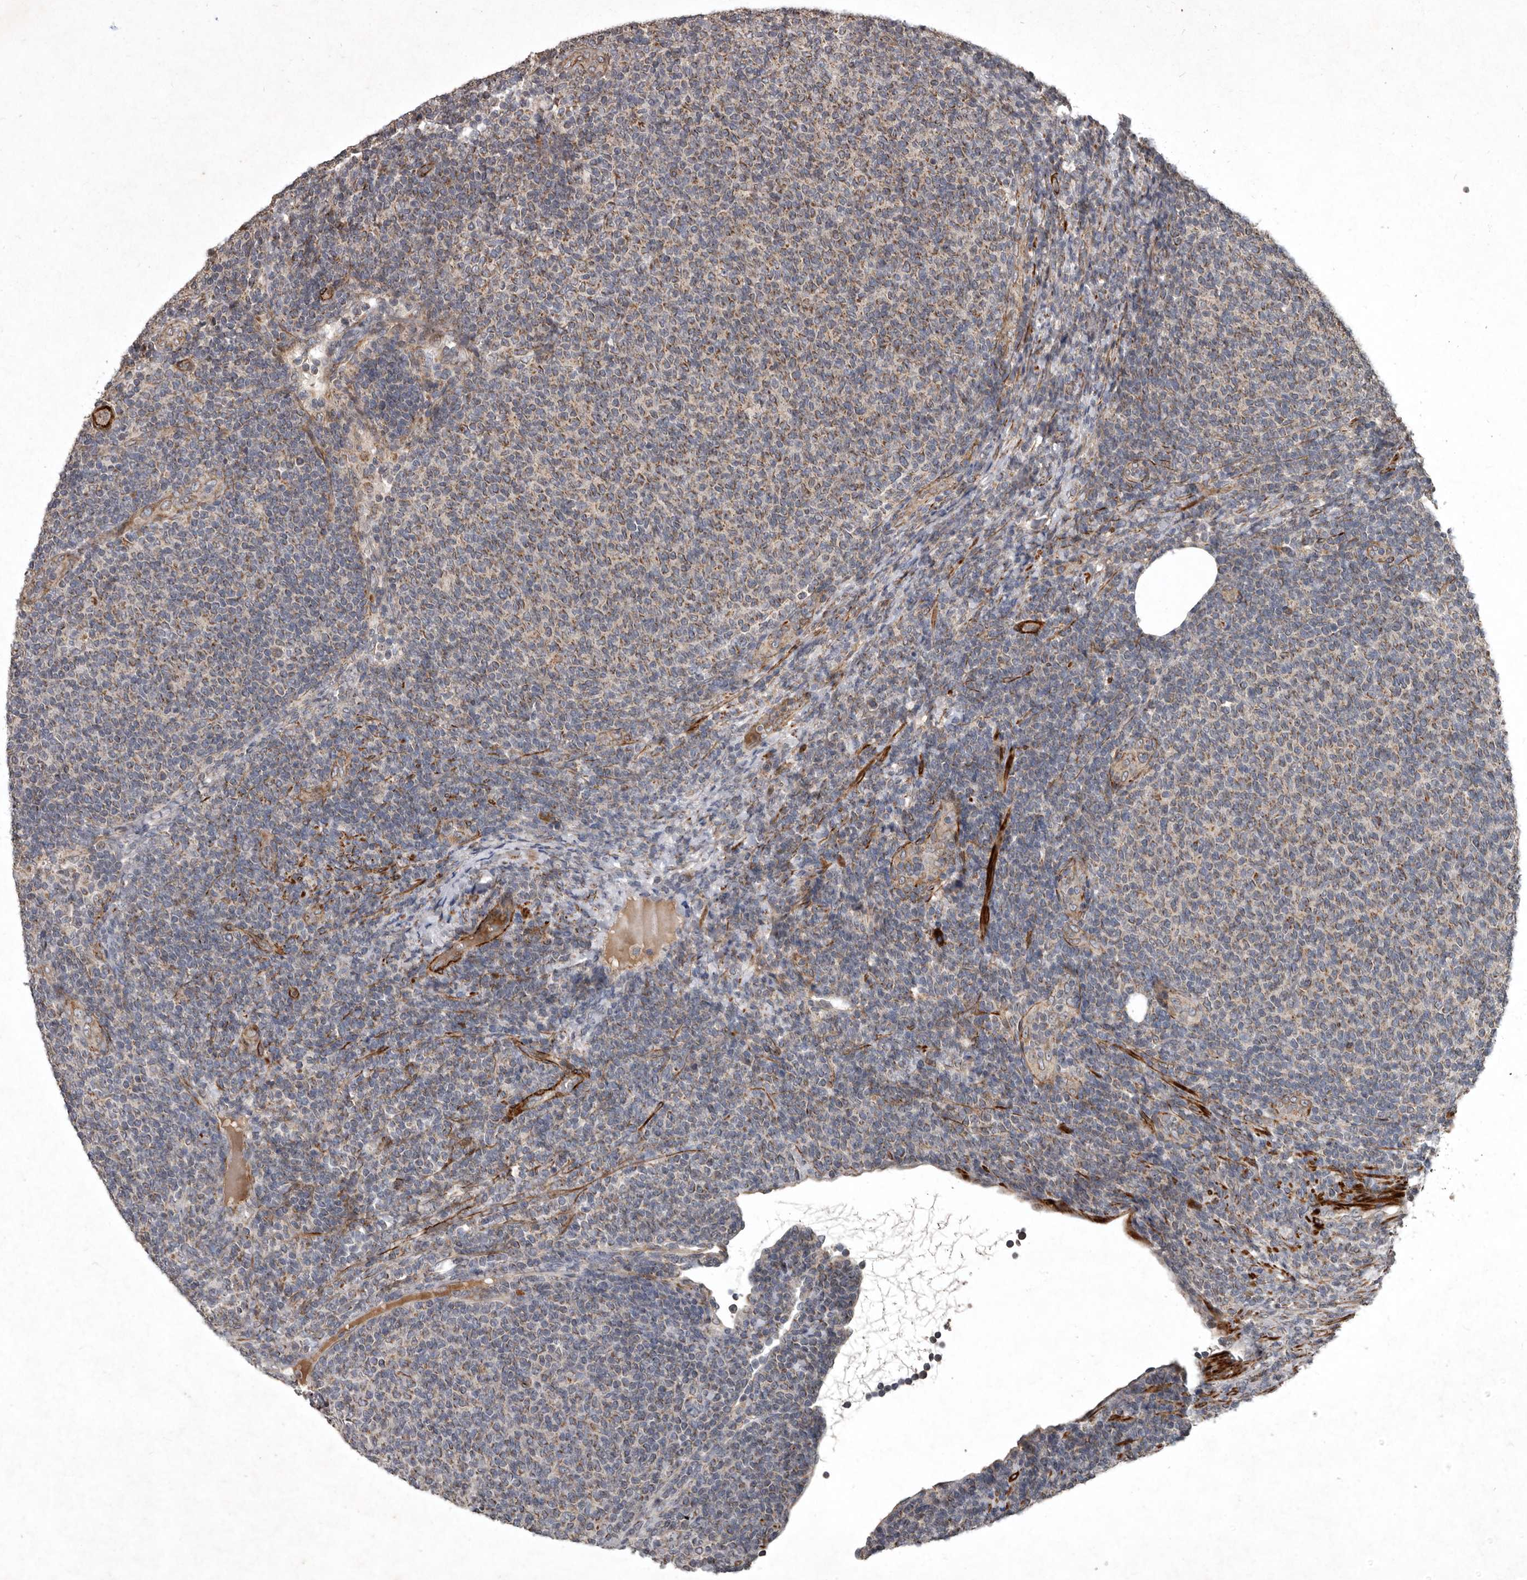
{"staining": {"intensity": "weak", "quantity": "<25%", "location": "cytoplasmic/membranous"}, "tissue": "lymphoma", "cell_type": "Tumor cells", "image_type": "cancer", "snomed": [{"axis": "morphology", "description": "Malignant lymphoma, non-Hodgkin's type, Low grade"}, {"axis": "topography", "description": "Lymph node"}], "caption": "Immunohistochemical staining of low-grade malignant lymphoma, non-Hodgkin's type demonstrates no significant expression in tumor cells.", "gene": "MRPS15", "patient": {"sex": "male", "age": 66}}